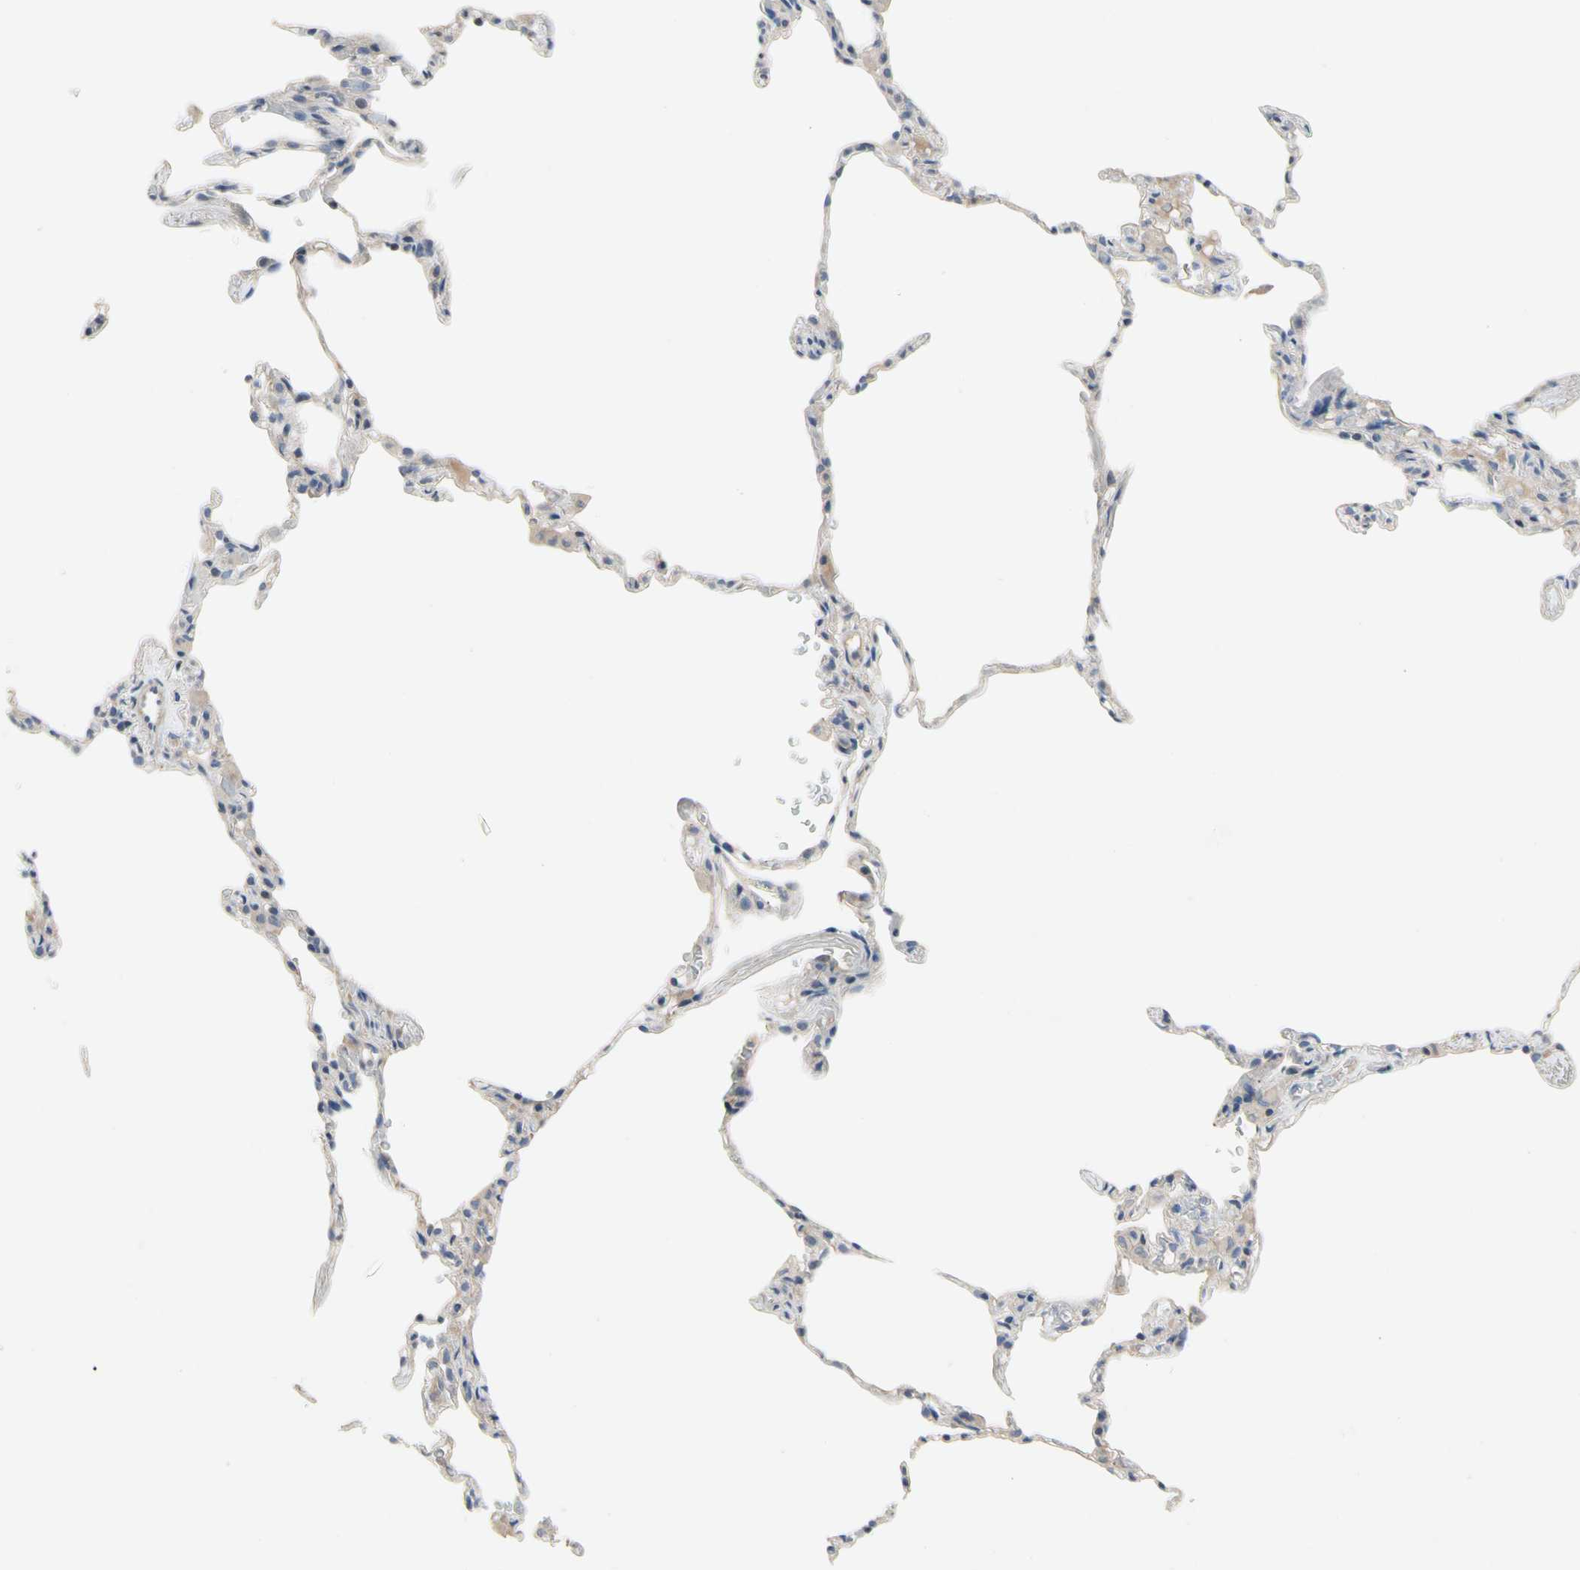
{"staining": {"intensity": "negative", "quantity": "none", "location": "none"}, "tissue": "lung", "cell_type": "Alveolar cells", "image_type": "normal", "snomed": [{"axis": "morphology", "description": "Normal tissue, NOS"}, {"axis": "topography", "description": "Lung"}], "caption": "A high-resolution image shows IHC staining of benign lung, which shows no significant staining in alveolar cells.", "gene": "GAS6", "patient": {"sex": "male", "age": 59}}